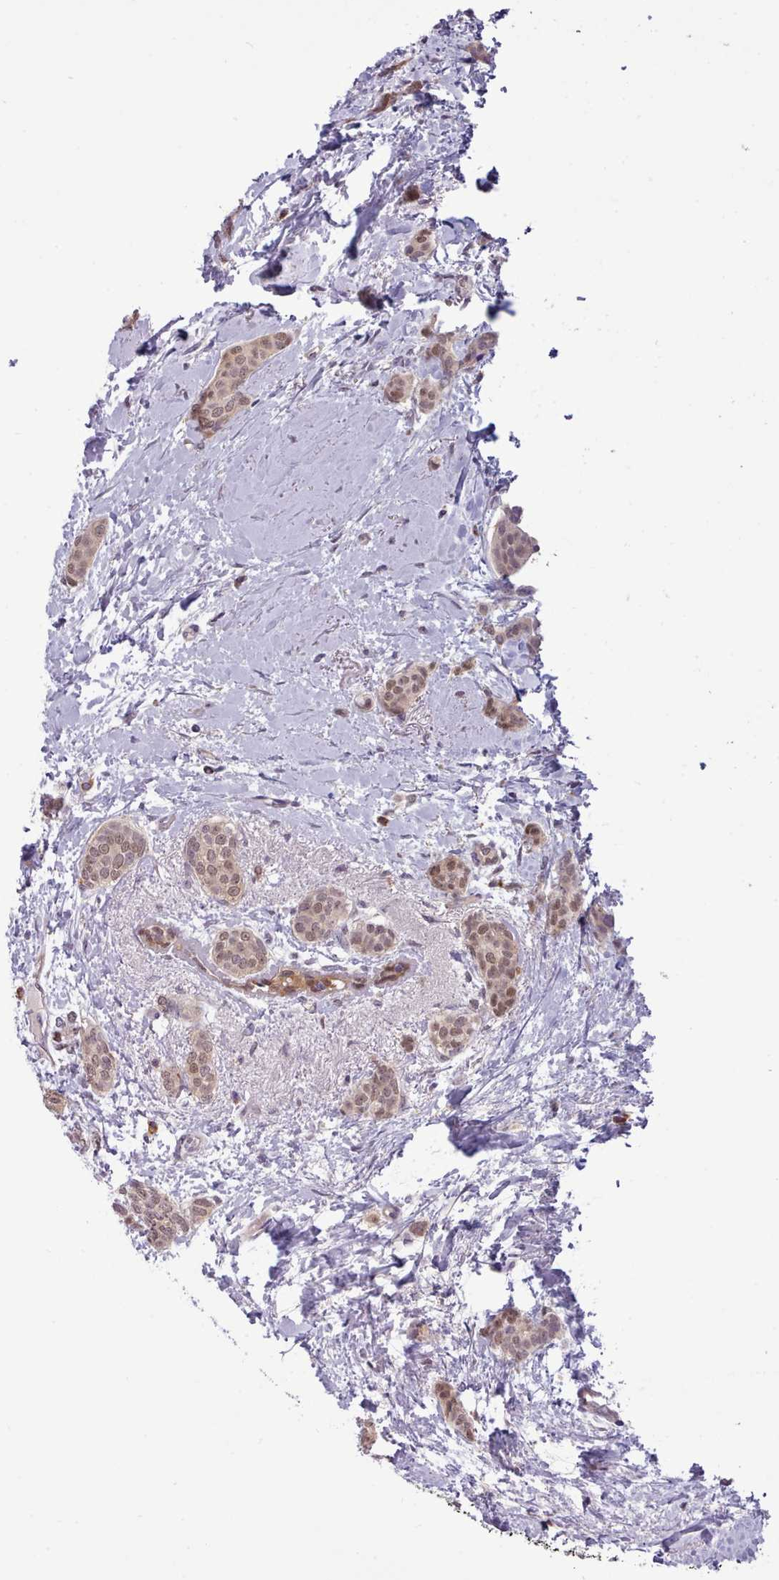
{"staining": {"intensity": "moderate", "quantity": ">75%", "location": "nuclear"}, "tissue": "breast cancer", "cell_type": "Tumor cells", "image_type": "cancer", "snomed": [{"axis": "morphology", "description": "Duct carcinoma"}, {"axis": "topography", "description": "Breast"}], "caption": "A medium amount of moderate nuclear expression is identified in approximately >75% of tumor cells in breast cancer (invasive ductal carcinoma) tissue. (DAB = brown stain, brightfield microscopy at high magnification).", "gene": "ARL17A", "patient": {"sex": "female", "age": 72}}